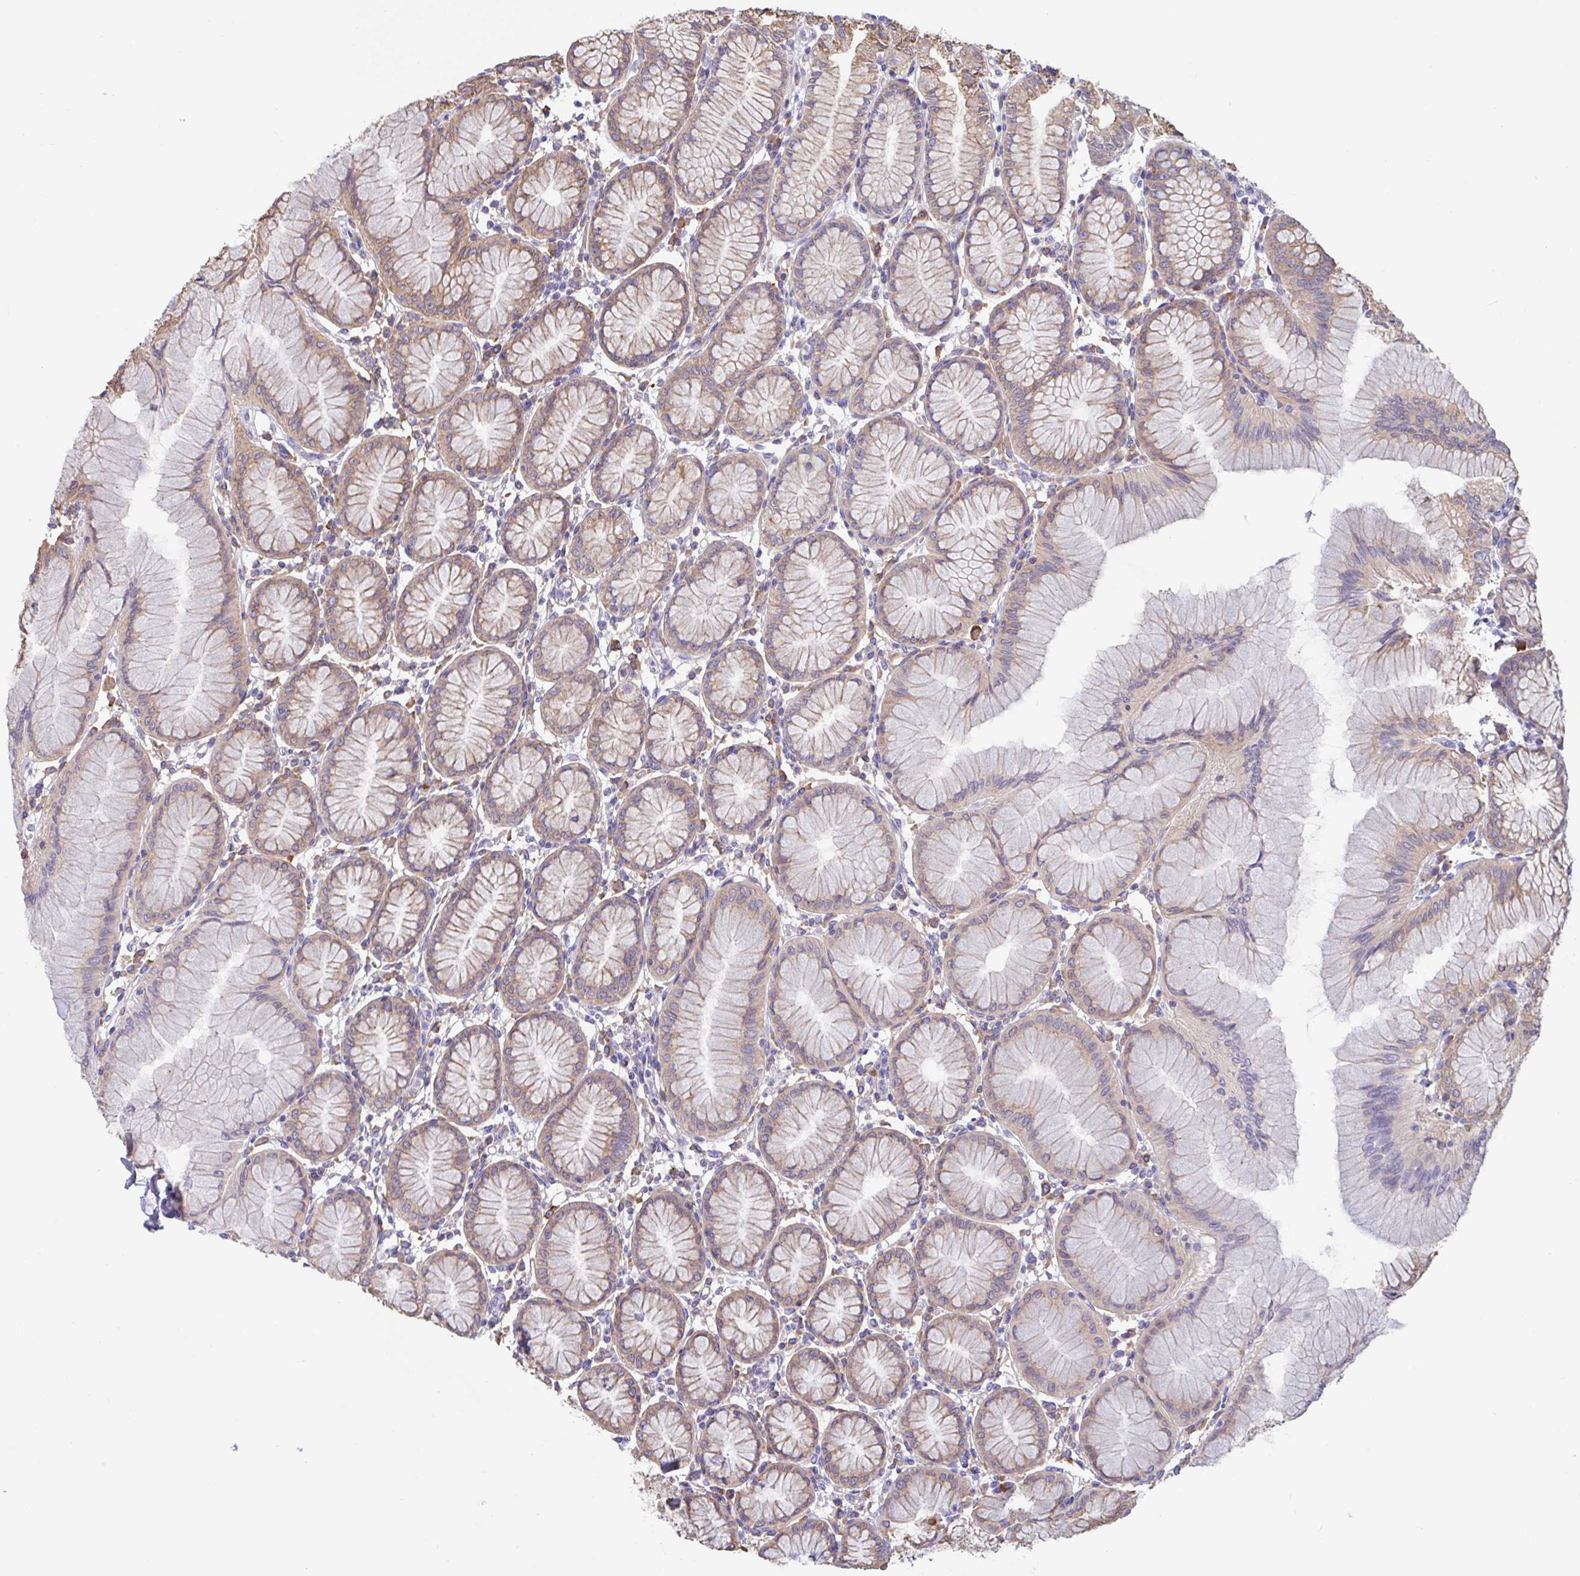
{"staining": {"intensity": "moderate", "quantity": "25%-75%", "location": "cytoplasmic/membranous"}, "tissue": "stomach", "cell_type": "Glandular cells", "image_type": "normal", "snomed": [{"axis": "morphology", "description": "Normal tissue, NOS"}, {"axis": "topography", "description": "Stomach"}], "caption": "Immunohistochemistry (IHC) (DAB (3,3'-diaminobenzidine)) staining of benign stomach demonstrates moderate cytoplasmic/membranous protein positivity in approximately 25%-75% of glandular cells.", "gene": "SLC66A1", "patient": {"sex": "female", "age": 57}}